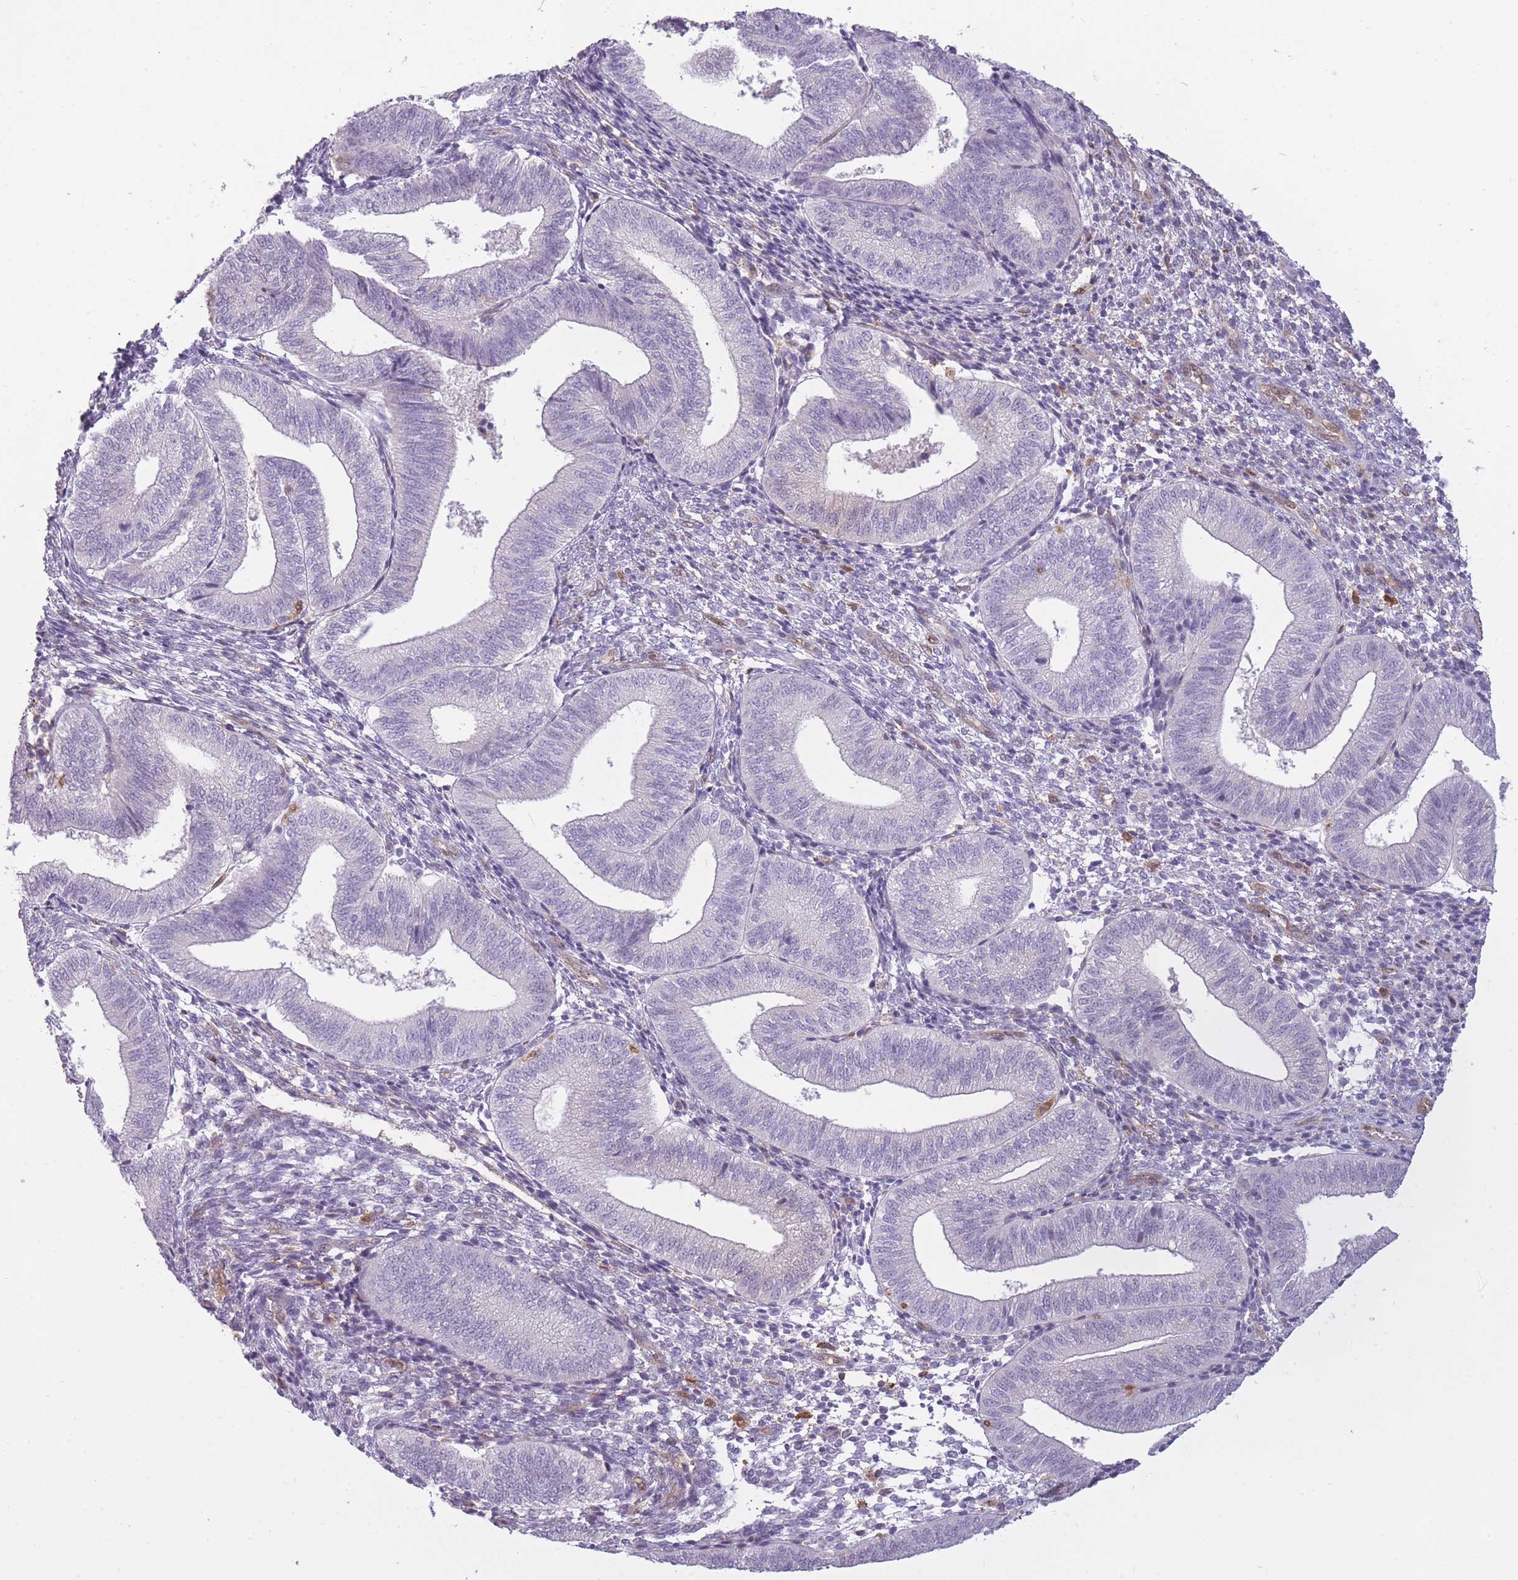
{"staining": {"intensity": "negative", "quantity": "none", "location": "none"}, "tissue": "endometrium", "cell_type": "Cells in endometrial stroma", "image_type": "normal", "snomed": [{"axis": "morphology", "description": "Normal tissue, NOS"}, {"axis": "topography", "description": "Endometrium"}], "caption": "The immunohistochemistry micrograph has no significant staining in cells in endometrial stroma of endometrium.", "gene": "LGALS9B", "patient": {"sex": "female", "age": 34}}